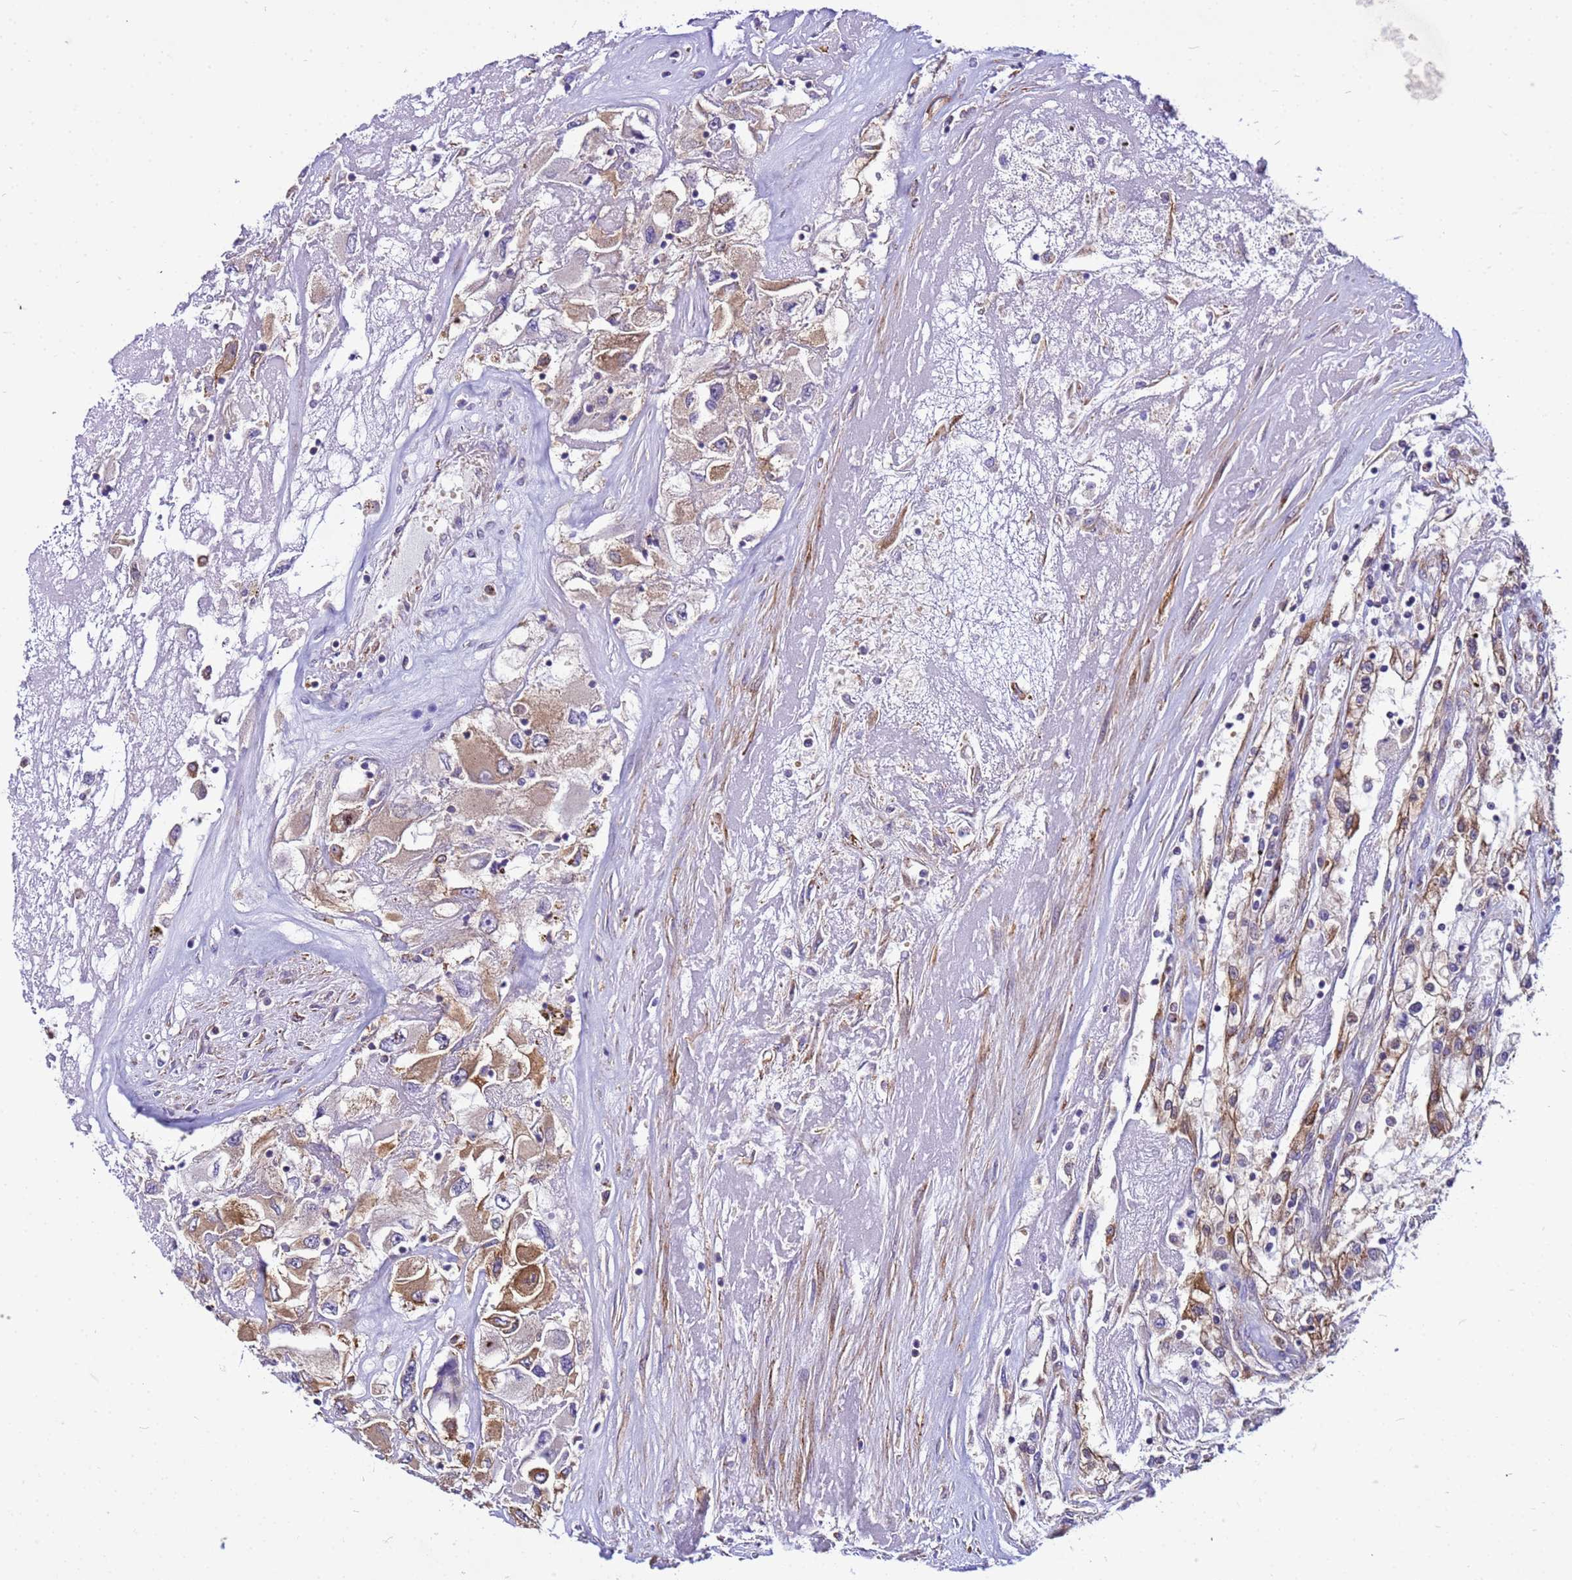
{"staining": {"intensity": "moderate", "quantity": ">75%", "location": "cytoplasmic/membranous"}, "tissue": "renal cancer", "cell_type": "Tumor cells", "image_type": "cancer", "snomed": [{"axis": "morphology", "description": "Adenocarcinoma, NOS"}, {"axis": "topography", "description": "Kidney"}], "caption": "DAB (3,3'-diaminobenzidine) immunohistochemical staining of human renal cancer exhibits moderate cytoplasmic/membranous protein staining in approximately >75% of tumor cells. The protein is shown in brown color, while the nuclei are stained blue.", "gene": "PKD1", "patient": {"sex": "female", "age": 52}}